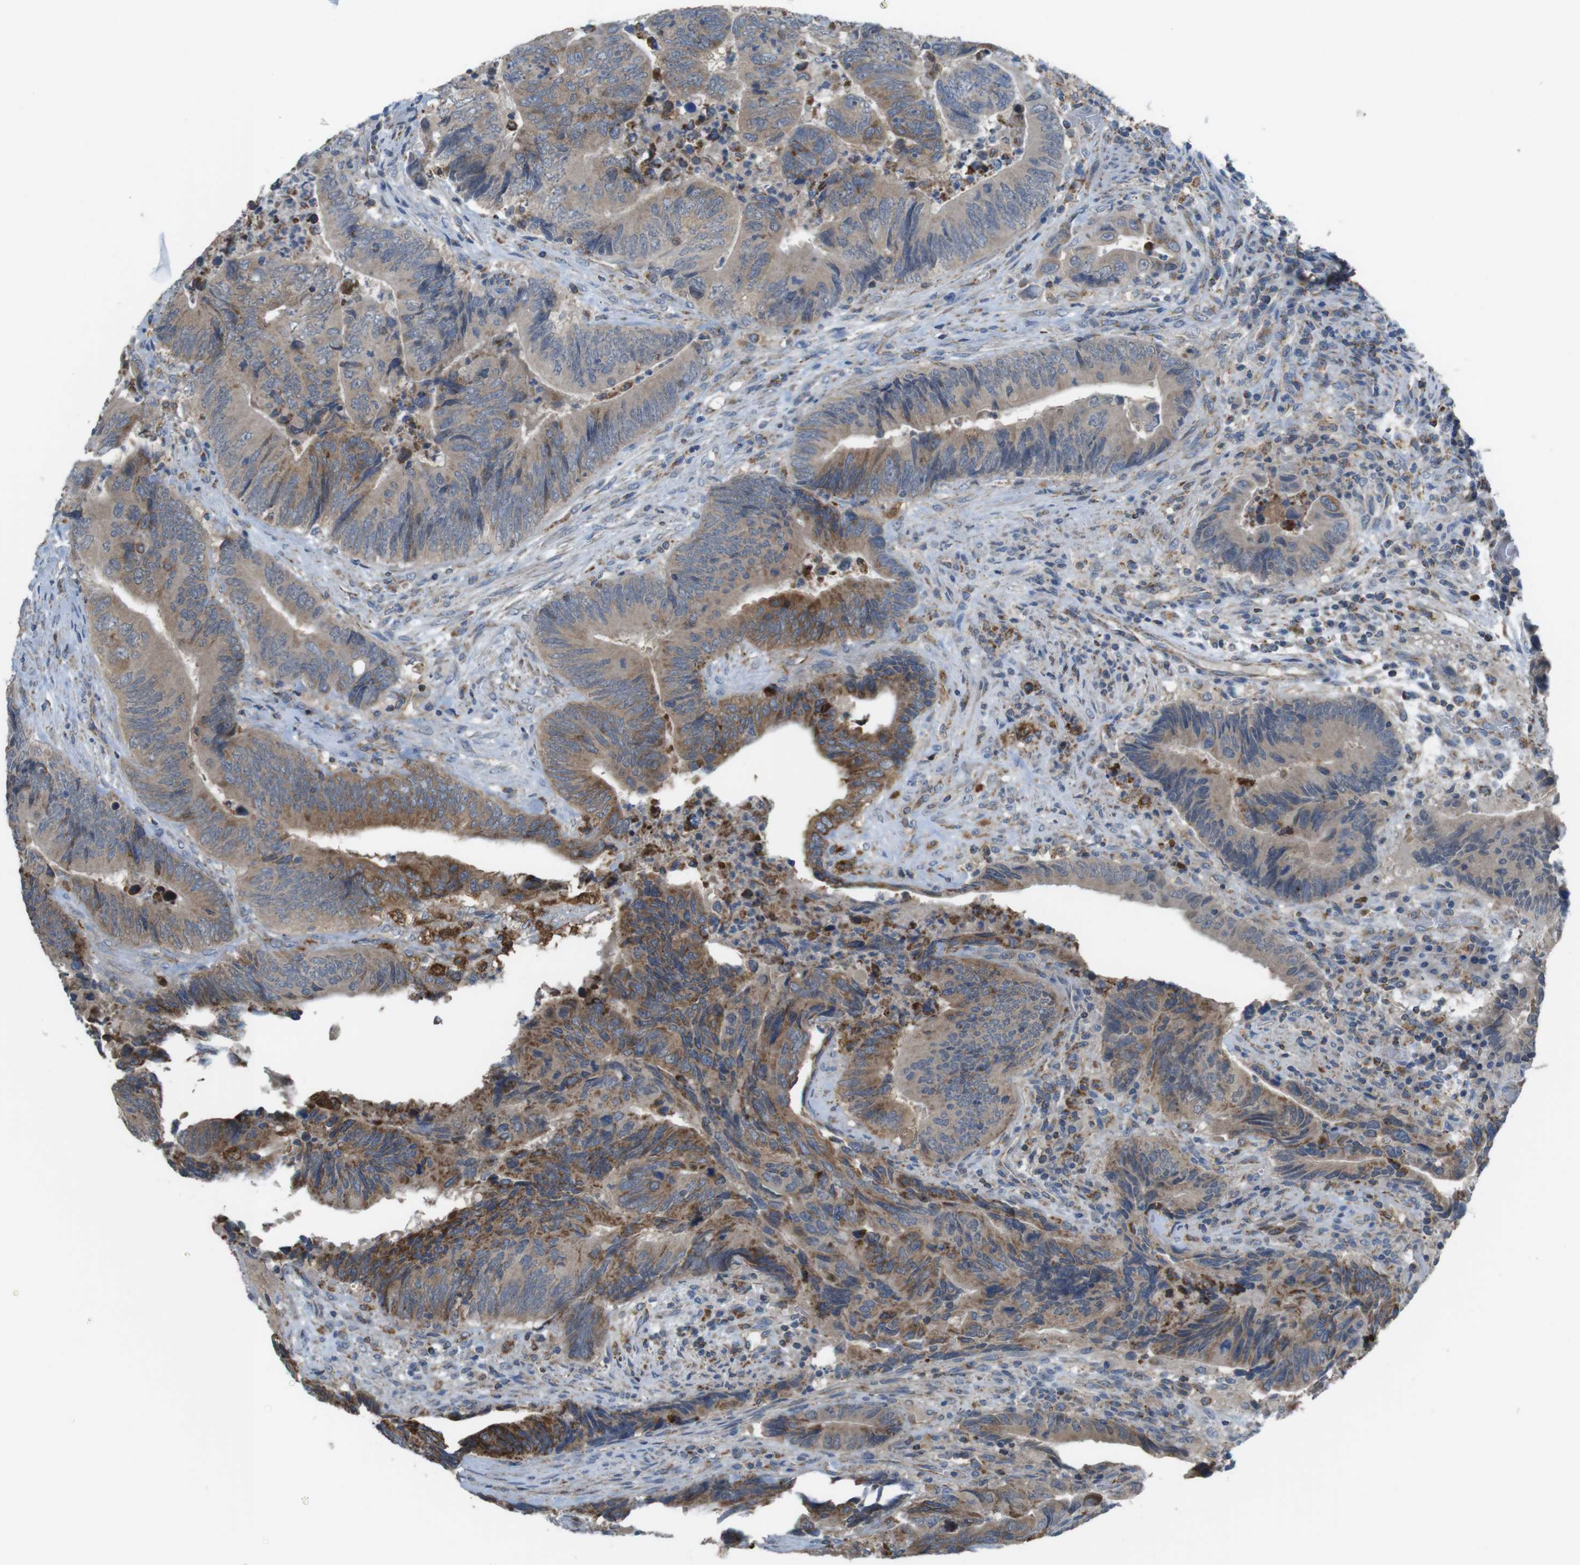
{"staining": {"intensity": "moderate", "quantity": ">75%", "location": "cytoplasmic/membranous"}, "tissue": "colorectal cancer", "cell_type": "Tumor cells", "image_type": "cancer", "snomed": [{"axis": "morphology", "description": "Normal tissue, NOS"}, {"axis": "morphology", "description": "Adenocarcinoma, NOS"}, {"axis": "topography", "description": "Colon"}], "caption": "Immunohistochemical staining of human colorectal cancer (adenocarcinoma) shows medium levels of moderate cytoplasmic/membranous expression in approximately >75% of tumor cells. (Stains: DAB in brown, nuclei in blue, Microscopy: brightfield microscopy at high magnification).", "gene": "GRIK2", "patient": {"sex": "male", "age": 56}}